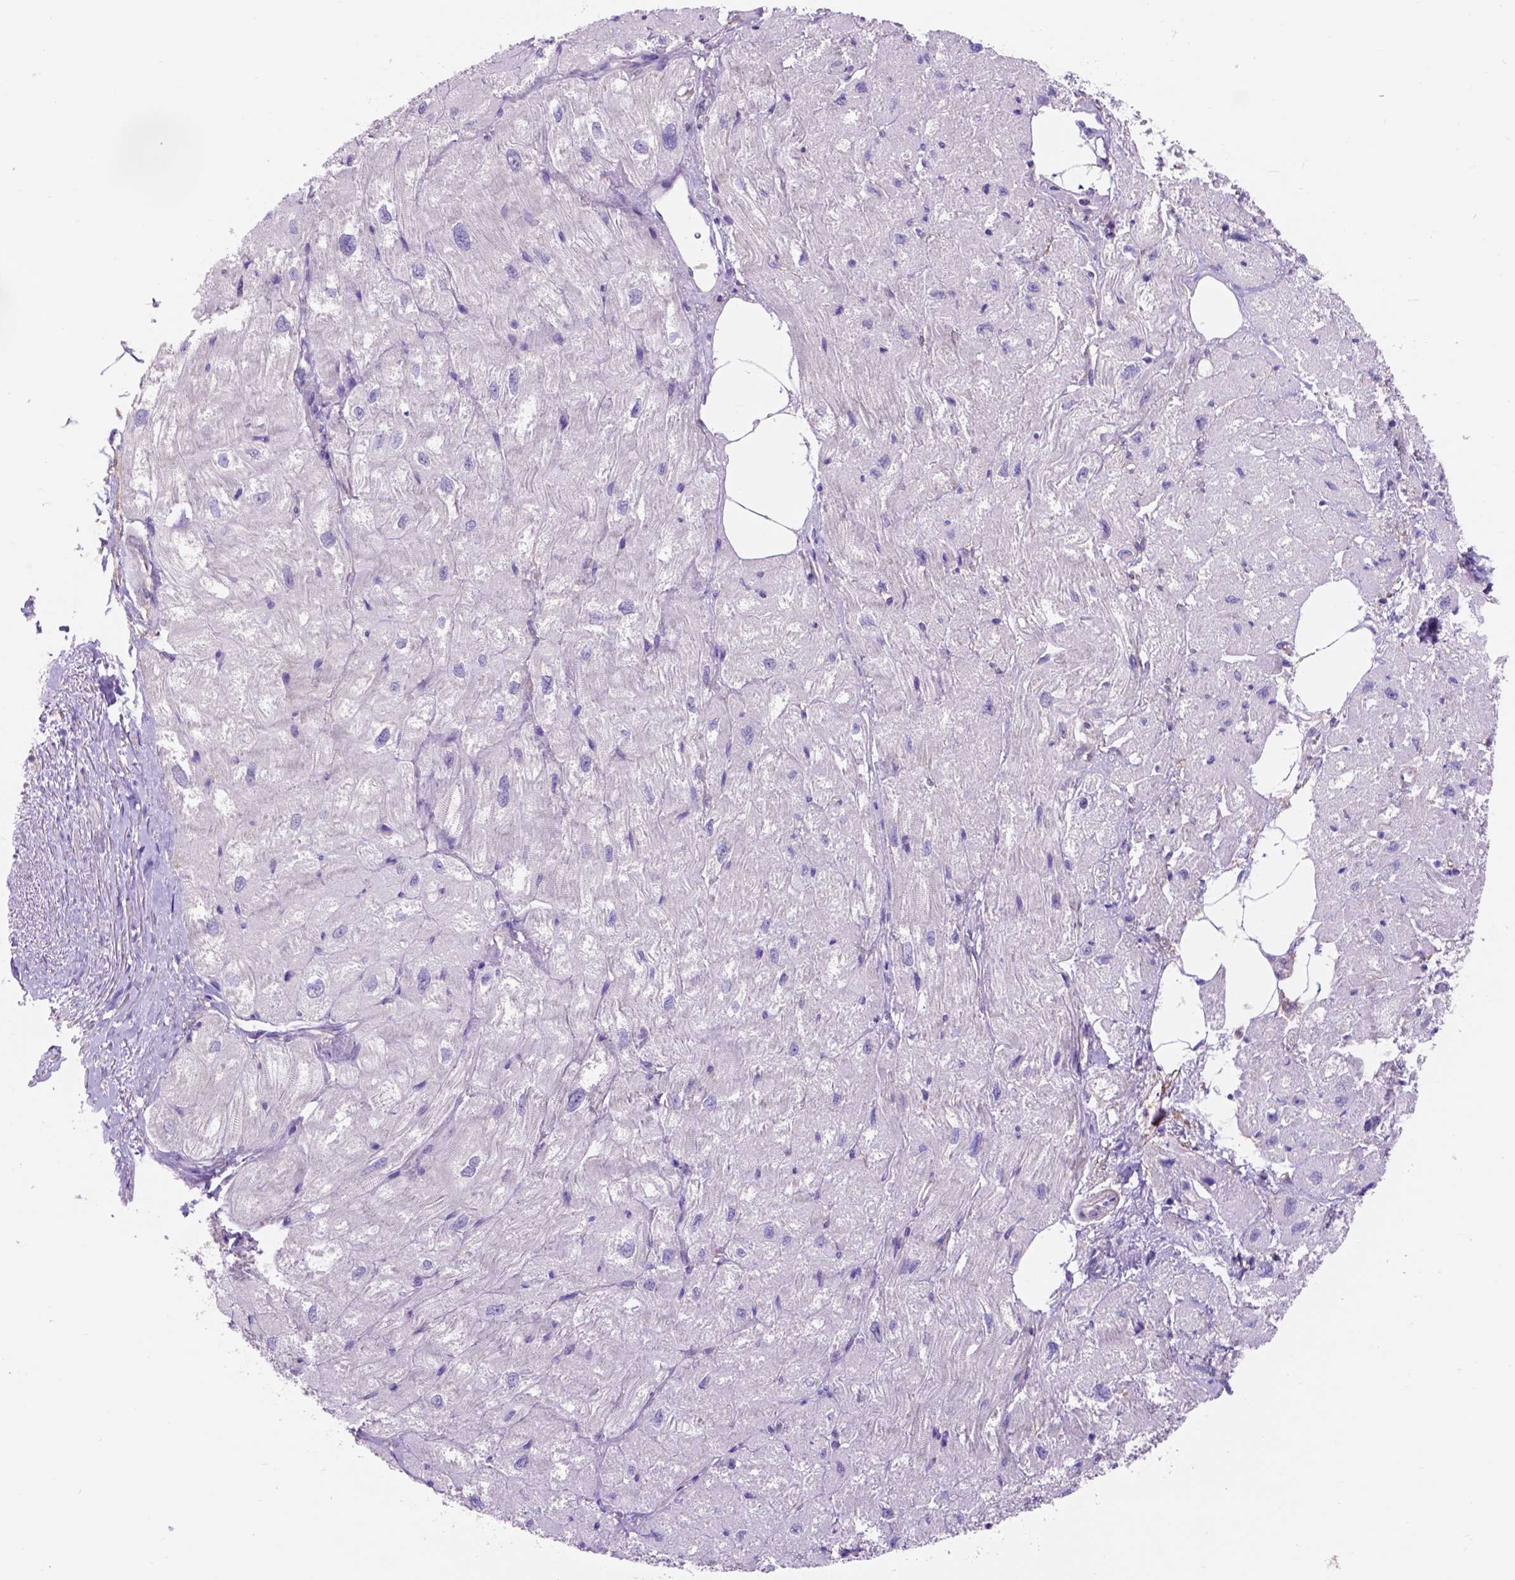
{"staining": {"intensity": "negative", "quantity": "none", "location": "none"}, "tissue": "heart muscle", "cell_type": "Cardiomyocytes", "image_type": "normal", "snomed": [{"axis": "morphology", "description": "Normal tissue, NOS"}, {"axis": "topography", "description": "Heart"}], "caption": "This is an immunohistochemistry photomicrograph of benign human heart muscle. There is no expression in cardiomyocytes.", "gene": "EGFR", "patient": {"sex": "female", "age": 62}}